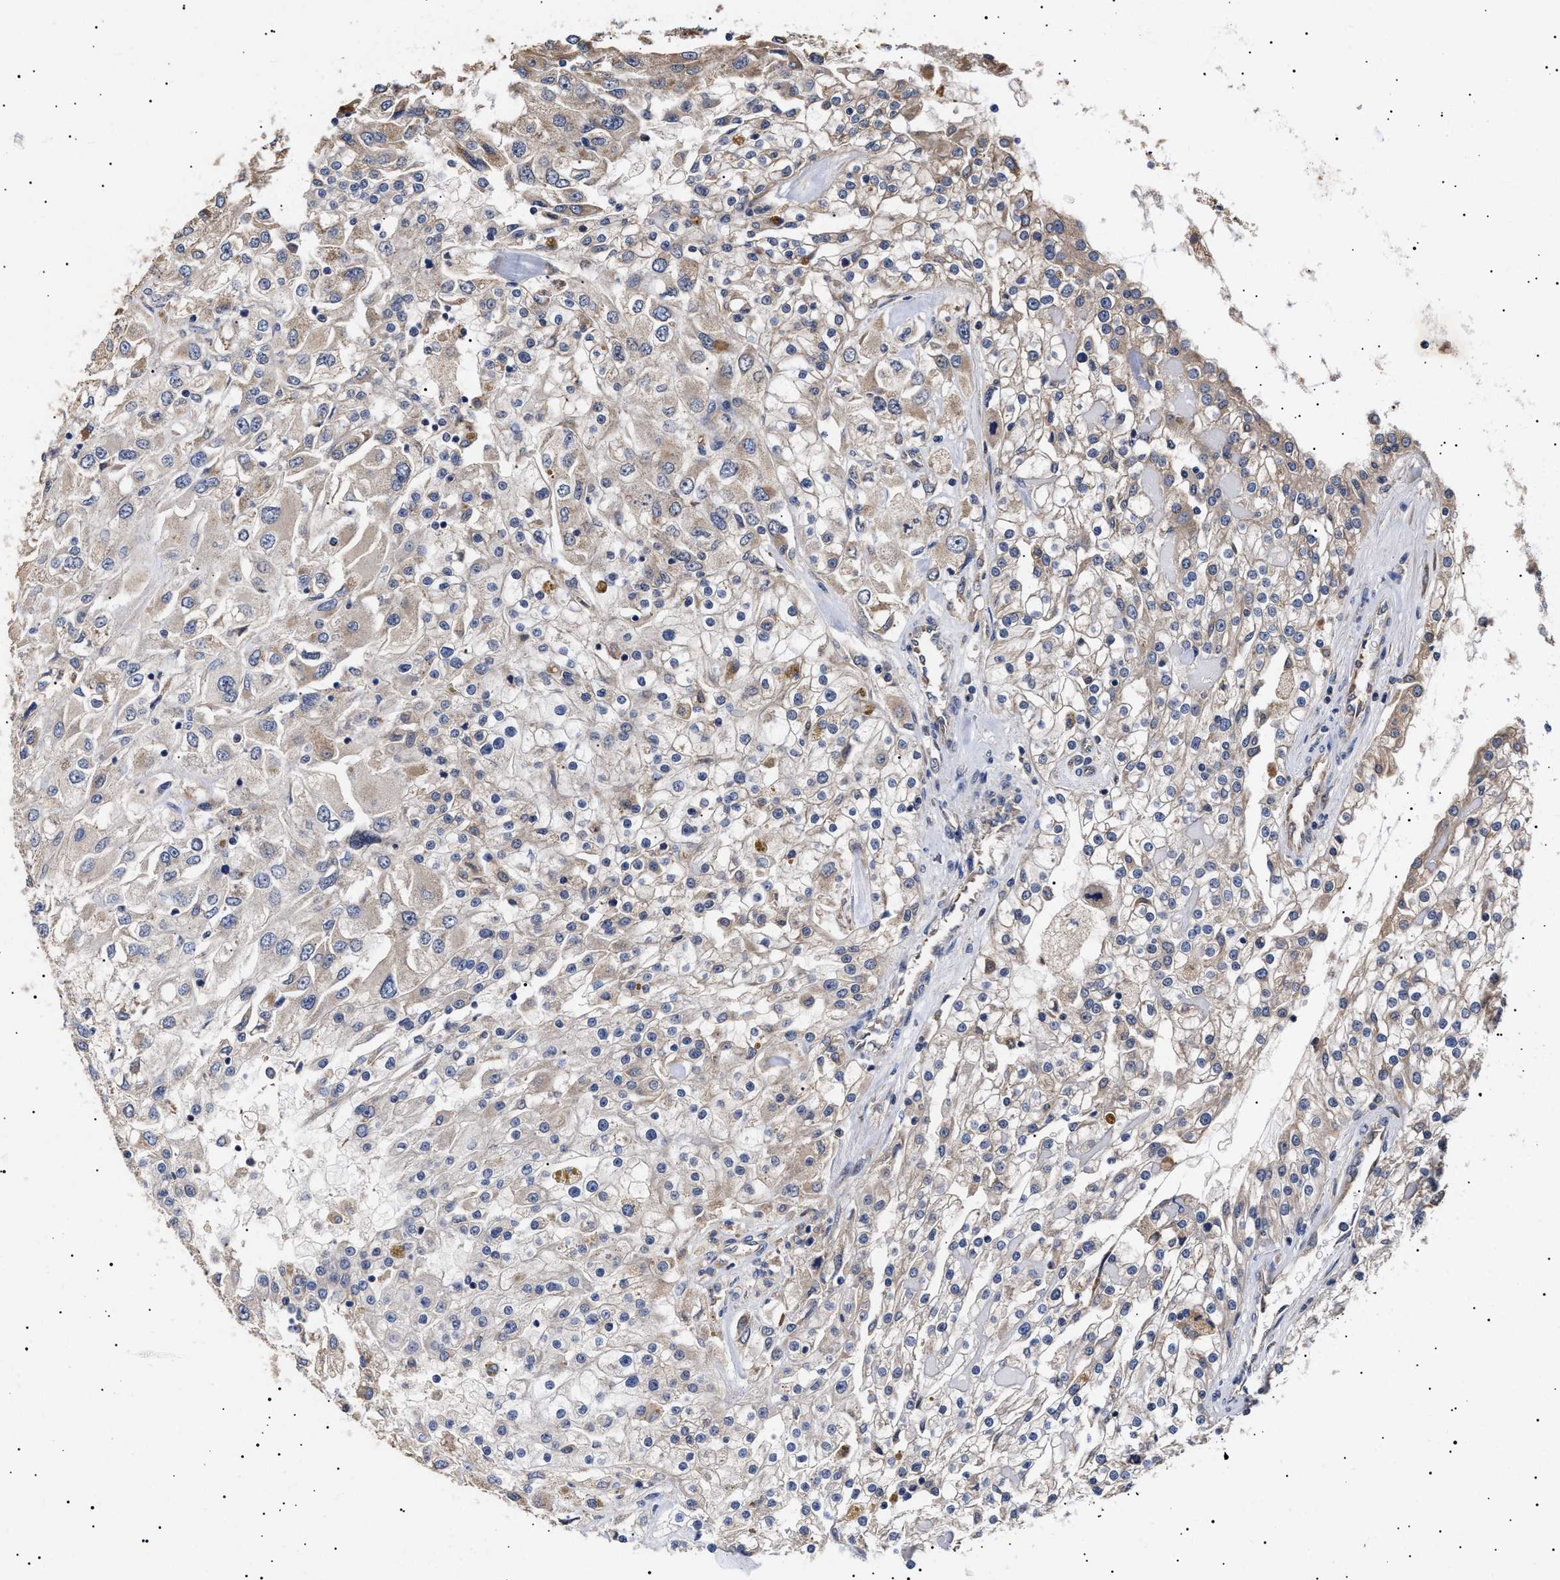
{"staining": {"intensity": "weak", "quantity": "<25%", "location": "cytoplasmic/membranous"}, "tissue": "renal cancer", "cell_type": "Tumor cells", "image_type": "cancer", "snomed": [{"axis": "morphology", "description": "Adenocarcinoma, NOS"}, {"axis": "topography", "description": "Kidney"}], "caption": "Tumor cells show no significant expression in renal cancer.", "gene": "KRBA1", "patient": {"sex": "female", "age": 52}}